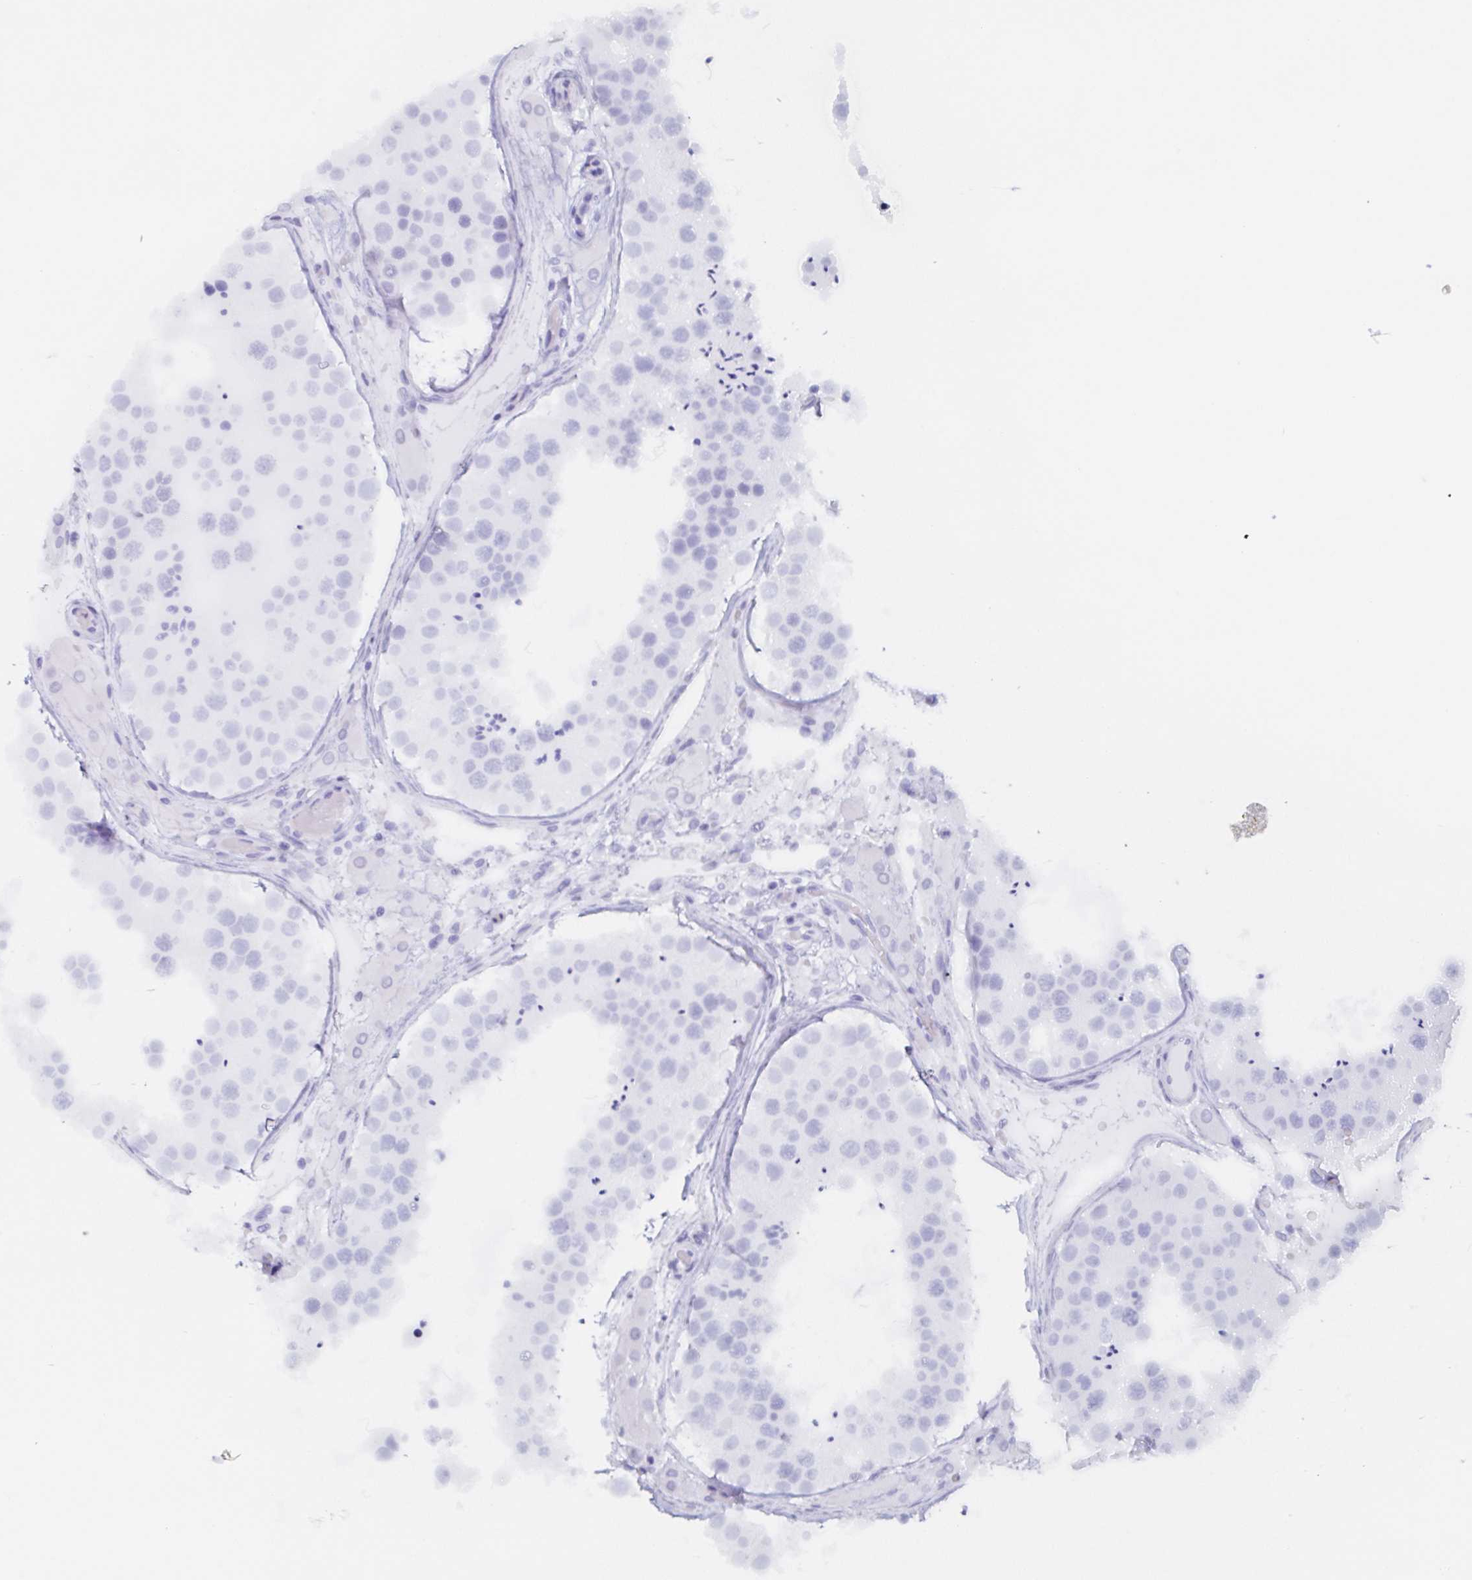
{"staining": {"intensity": "negative", "quantity": "none", "location": "none"}, "tissue": "testis", "cell_type": "Cells in seminiferous ducts", "image_type": "normal", "snomed": [{"axis": "morphology", "description": "Normal tissue, NOS"}, {"axis": "topography", "description": "Testis"}], "caption": "Testis was stained to show a protein in brown. There is no significant expression in cells in seminiferous ducts.", "gene": "POU2F3", "patient": {"sex": "male", "age": 26}}